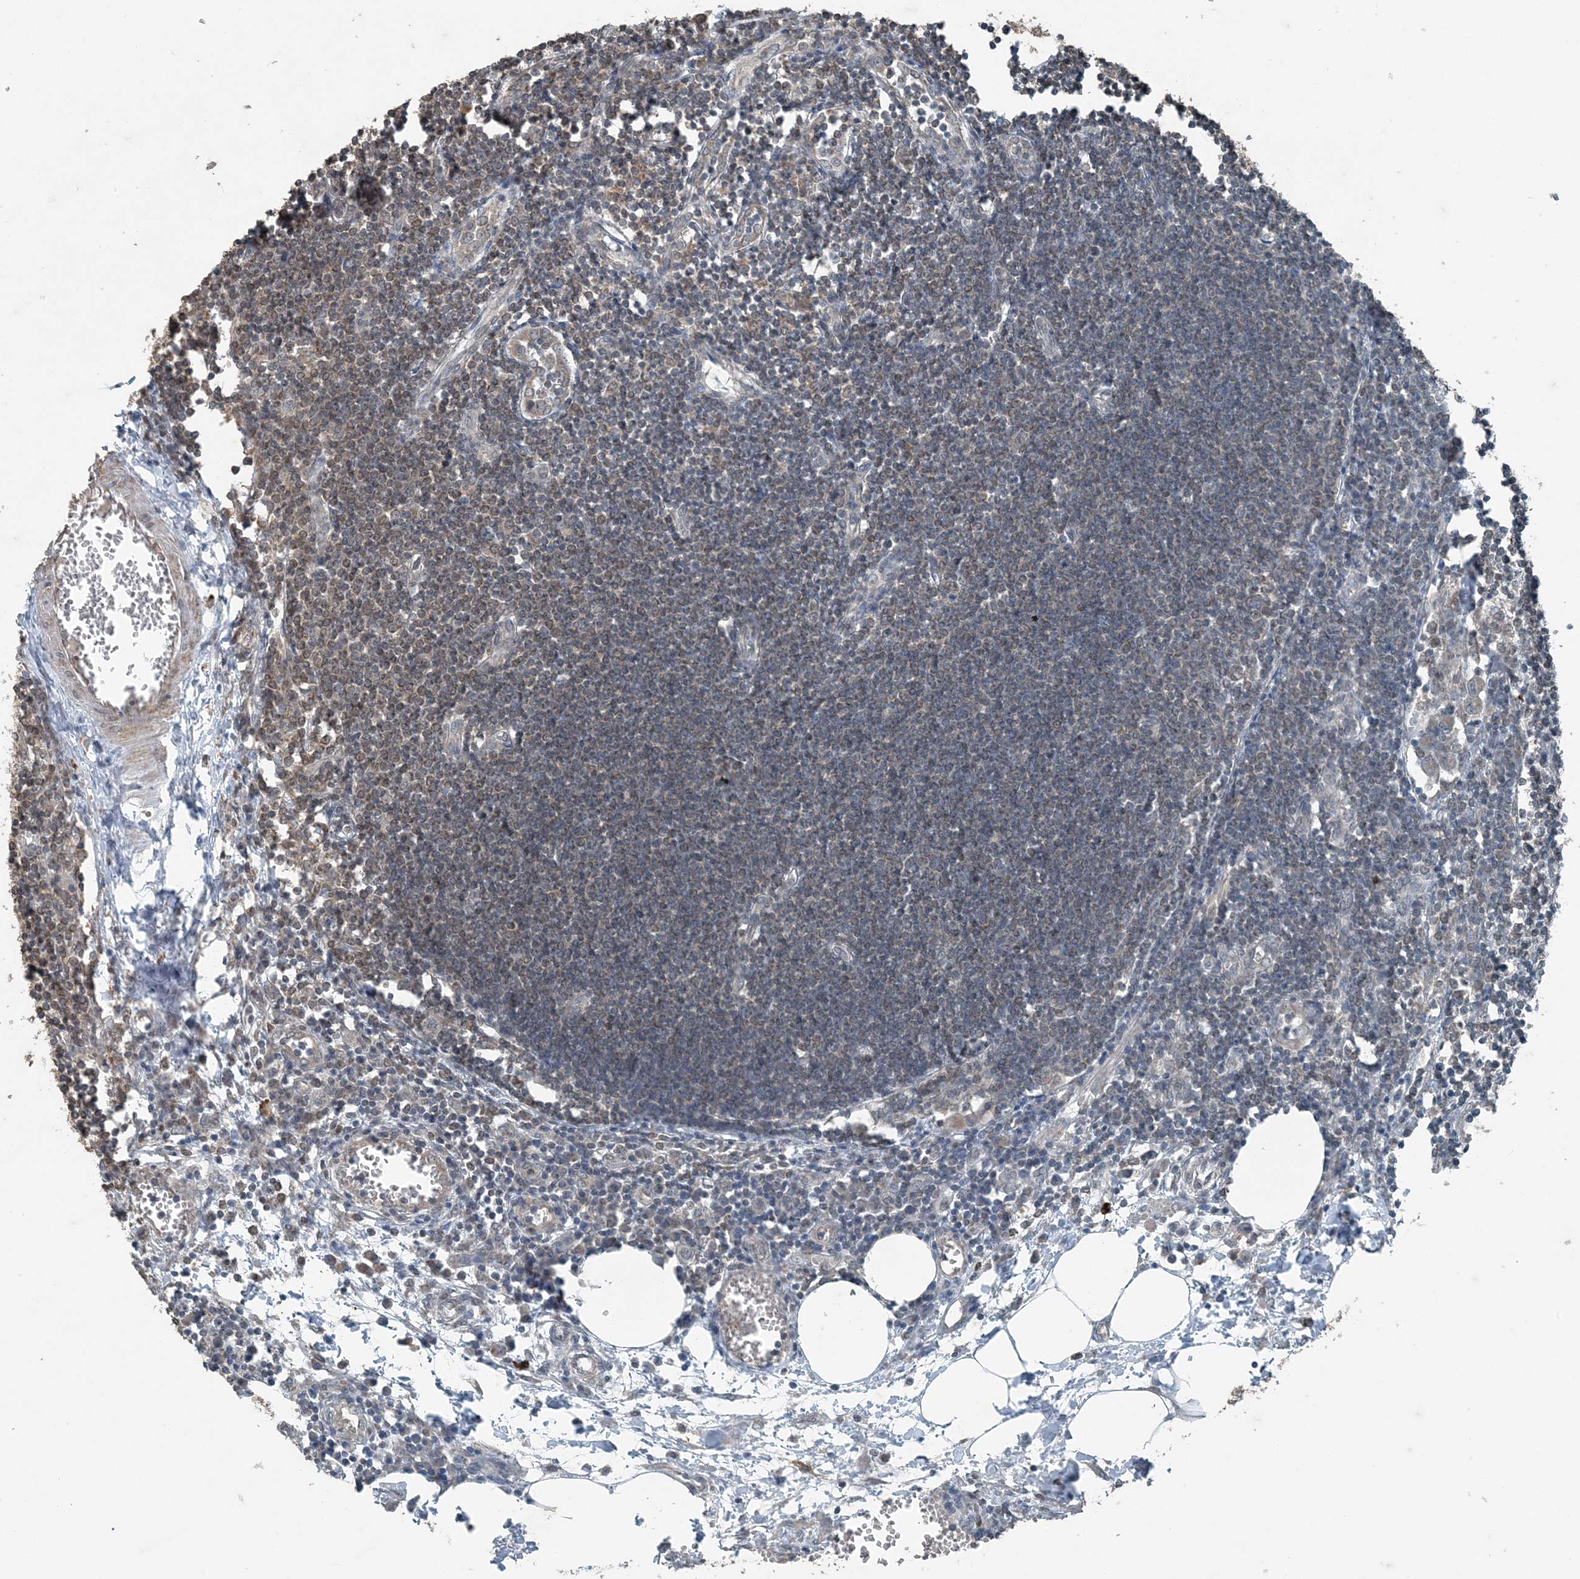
{"staining": {"intensity": "moderate", "quantity": ">75%", "location": "cytoplasmic/membranous"}, "tissue": "lymph node", "cell_type": "Germinal center cells", "image_type": "normal", "snomed": [{"axis": "morphology", "description": "Normal tissue, NOS"}, {"axis": "morphology", "description": "Malignant melanoma, Metastatic site"}, {"axis": "topography", "description": "Lymph node"}], "caption": "A high-resolution micrograph shows immunohistochemistry staining of benign lymph node, which demonstrates moderate cytoplasmic/membranous staining in about >75% of germinal center cells. (brown staining indicates protein expression, while blue staining denotes nuclei).", "gene": "GNL1", "patient": {"sex": "male", "age": 41}}